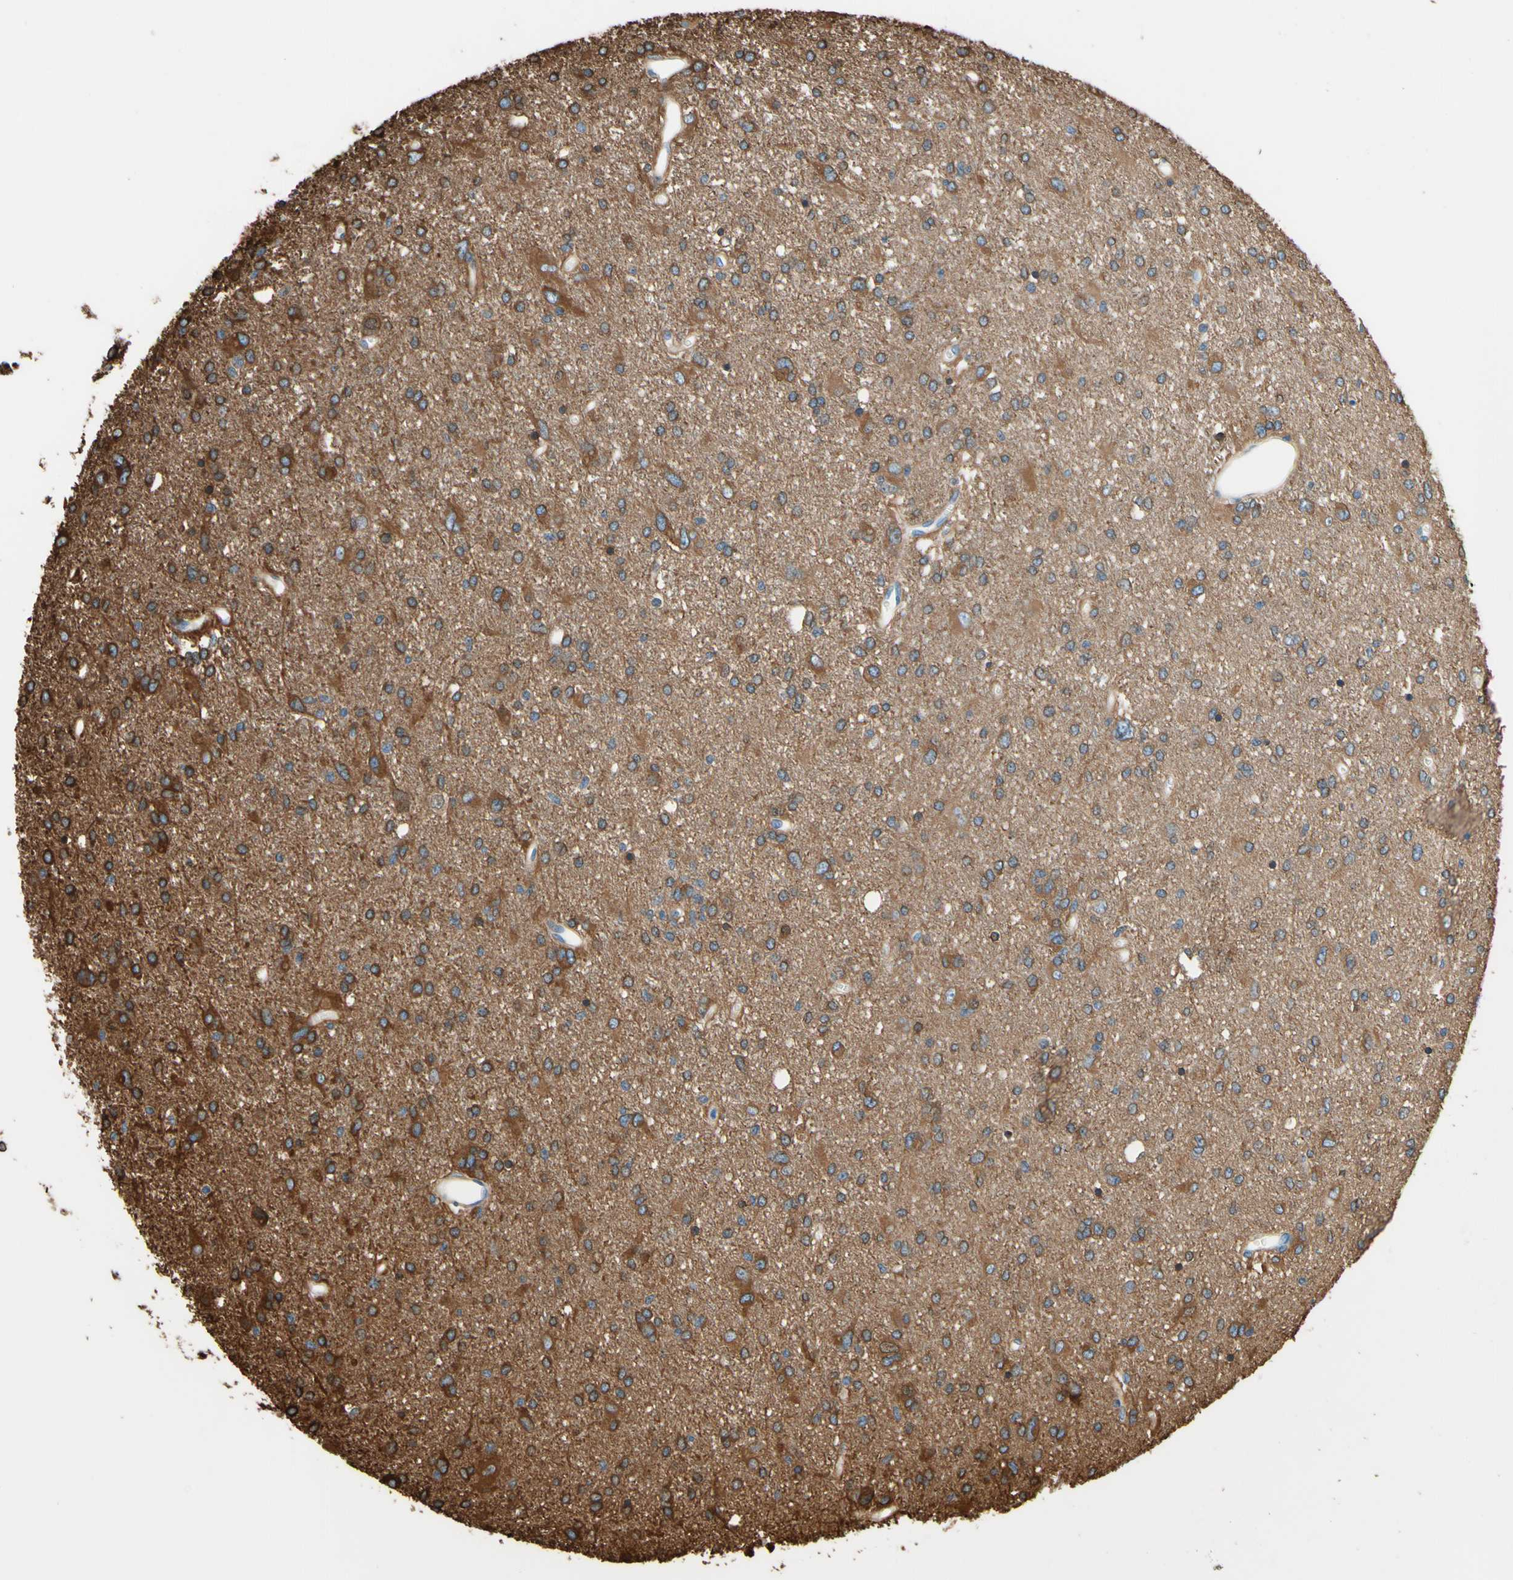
{"staining": {"intensity": "moderate", "quantity": "25%-75%", "location": "cytoplasmic/membranous"}, "tissue": "glioma", "cell_type": "Tumor cells", "image_type": "cancer", "snomed": [{"axis": "morphology", "description": "Glioma, malignant, High grade"}, {"axis": "topography", "description": "Brain"}], "caption": "The image reveals a brown stain indicating the presence of a protein in the cytoplasmic/membranous of tumor cells in glioma. Using DAB (brown) and hematoxylin (blue) stains, captured at high magnification using brightfield microscopy.", "gene": "DPYSL3", "patient": {"sex": "female", "age": 59}}